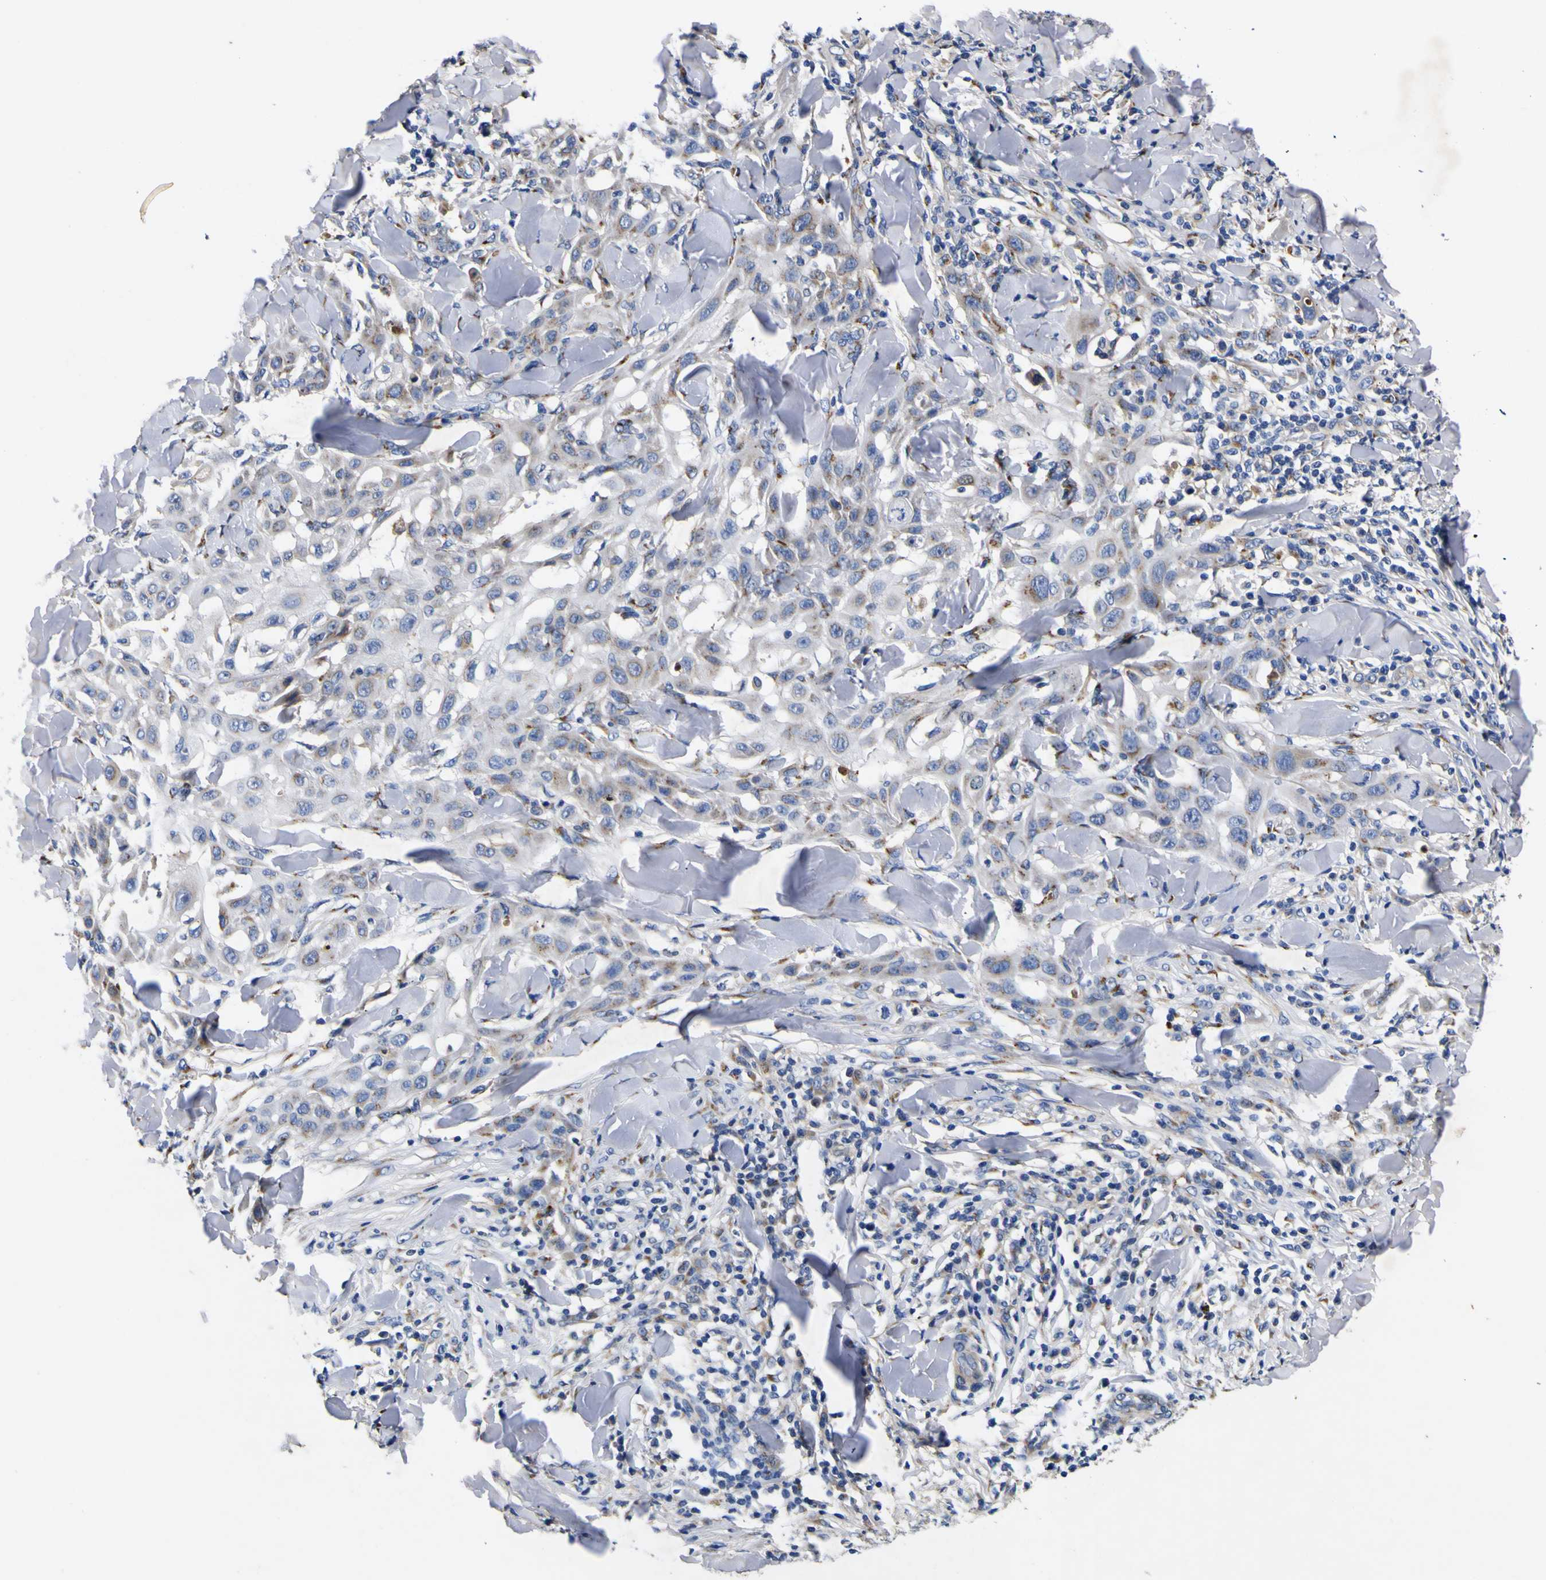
{"staining": {"intensity": "weak", "quantity": "25%-75%", "location": "cytoplasmic/membranous"}, "tissue": "skin cancer", "cell_type": "Tumor cells", "image_type": "cancer", "snomed": [{"axis": "morphology", "description": "Squamous cell carcinoma, NOS"}, {"axis": "topography", "description": "Skin"}], "caption": "The micrograph displays immunohistochemical staining of skin cancer. There is weak cytoplasmic/membranous expression is present in approximately 25%-75% of tumor cells.", "gene": "COA1", "patient": {"sex": "male", "age": 24}}